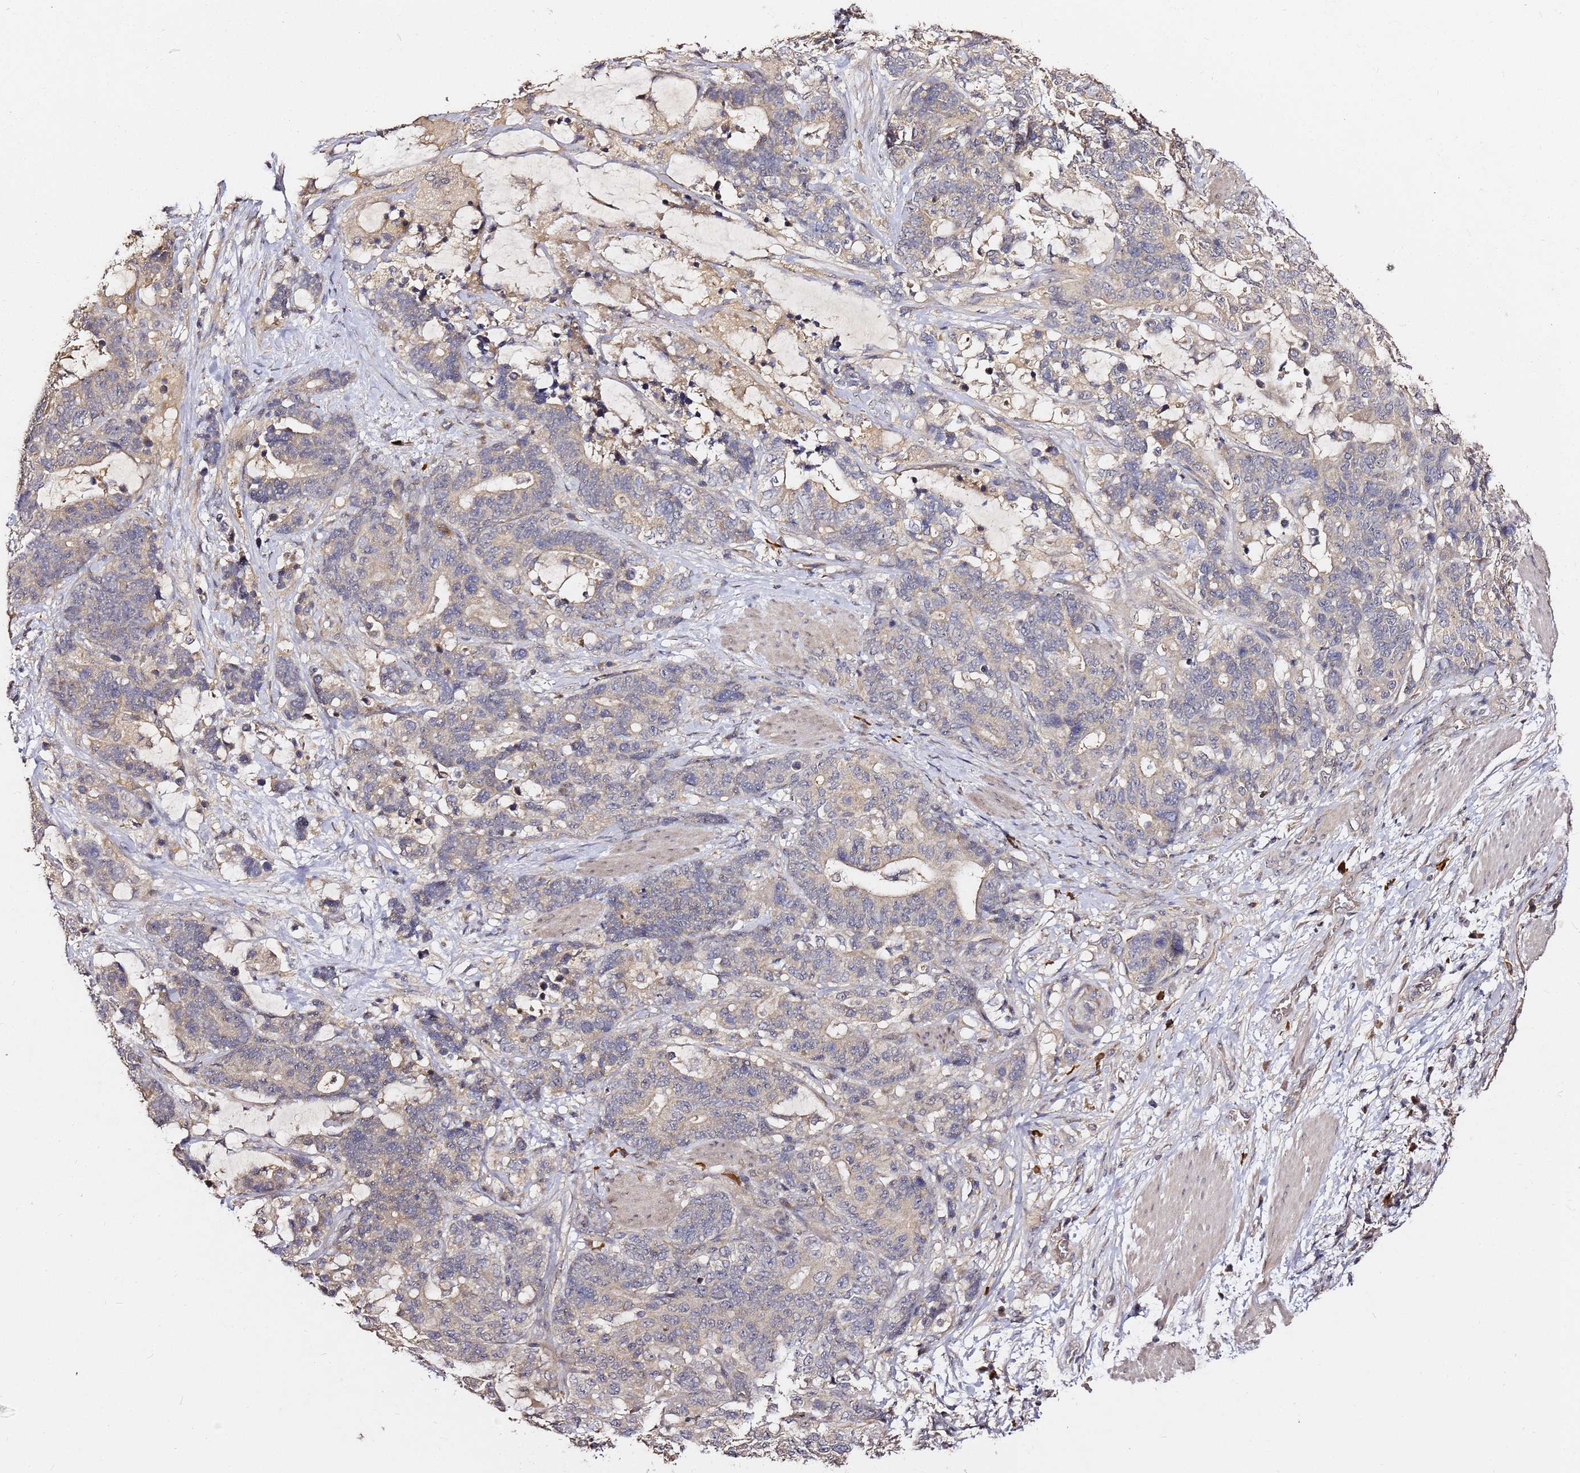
{"staining": {"intensity": "weak", "quantity": "<25%", "location": "cytoplasmic/membranous"}, "tissue": "stomach cancer", "cell_type": "Tumor cells", "image_type": "cancer", "snomed": [{"axis": "morphology", "description": "Normal tissue, NOS"}, {"axis": "morphology", "description": "Adenocarcinoma, NOS"}, {"axis": "topography", "description": "Stomach"}], "caption": "A high-resolution photomicrograph shows immunohistochemistry staining of stomach adenocarcinoma, which demonstrates no significant staining in tumor cells.", "gene": "C6orf136", "patient": {"sex": "female", "age": 64}}